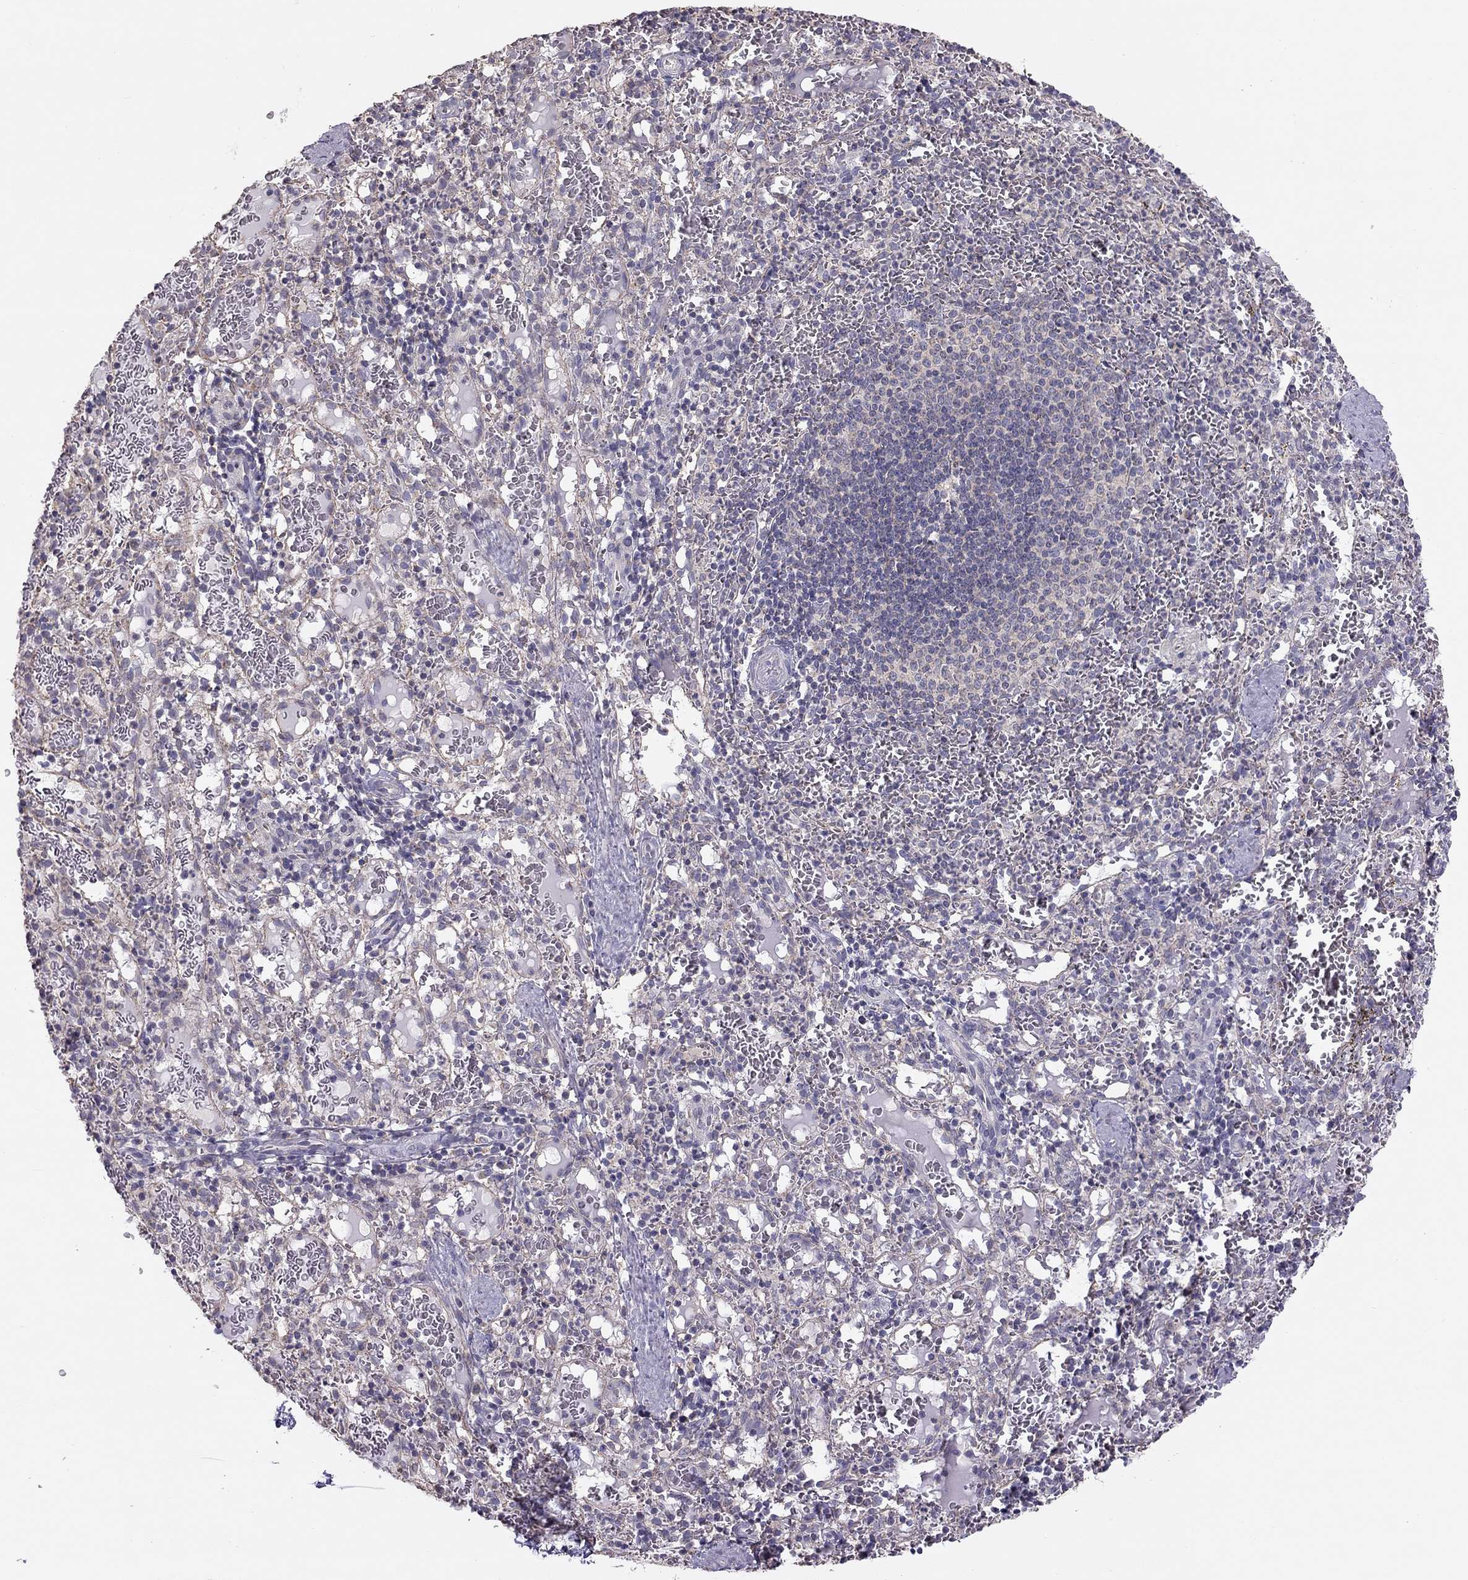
{"staining": {"intensity": "negative", "quantity": "none", "location": "none"}, "tissue": "spleen", "cell_type": "Cells in red pulp", "image_type": "normal", "snomed": [{"axis": "morphology", "description": "Normal tissue, NOS"}, {"axis": "topography", "description": "Spleen"}], "caption": "Immunohistochemistry image of unremarkable human spleen stained for a protein (brown), which demonstrates no positivity in cells in red pulp.", "gene": "LRIT3", "patient": {"sex": "male", "age": 11}}